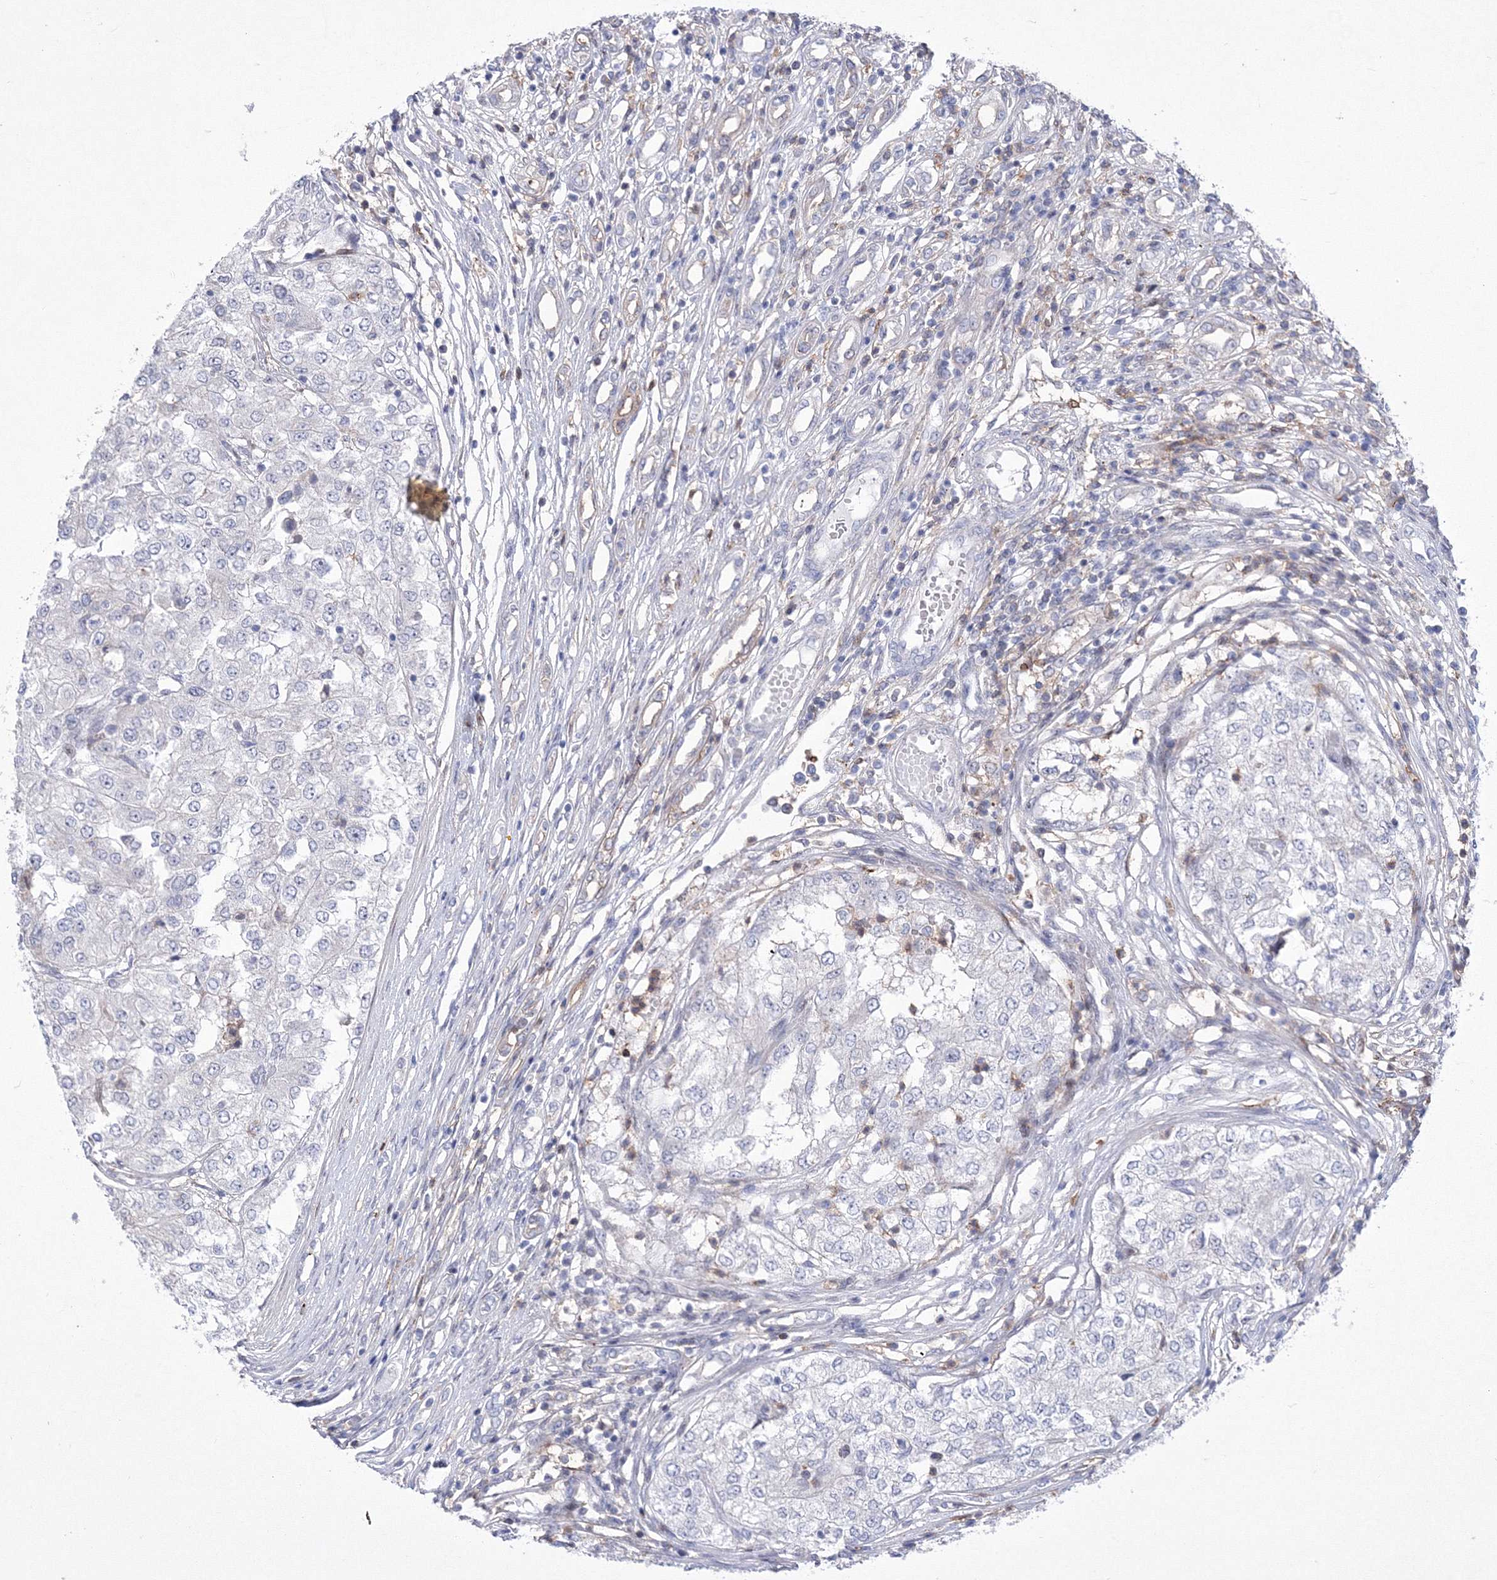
{"staining": {"intensity": "negative", "quantity": "none", "location": "none"}, "tissue": "renal cancer", "cell_type": "Tumor cells", "image_type": "cancer", "snomed": [{"axis": "morphology", "description": "Adenocarcinoma, NOS"}, {"axis": "topography", "description": "Kidney"}], "caption": "High power microscopy photomicrograph of an immunohistochemistry (IHC) photomicrograph of renal cancer, revealing no significant positivity in tumor cells. (DAB IHC, high magnification).", "gene": "RNPEPL1", "patient": {"sex": "female", "age": 54}}